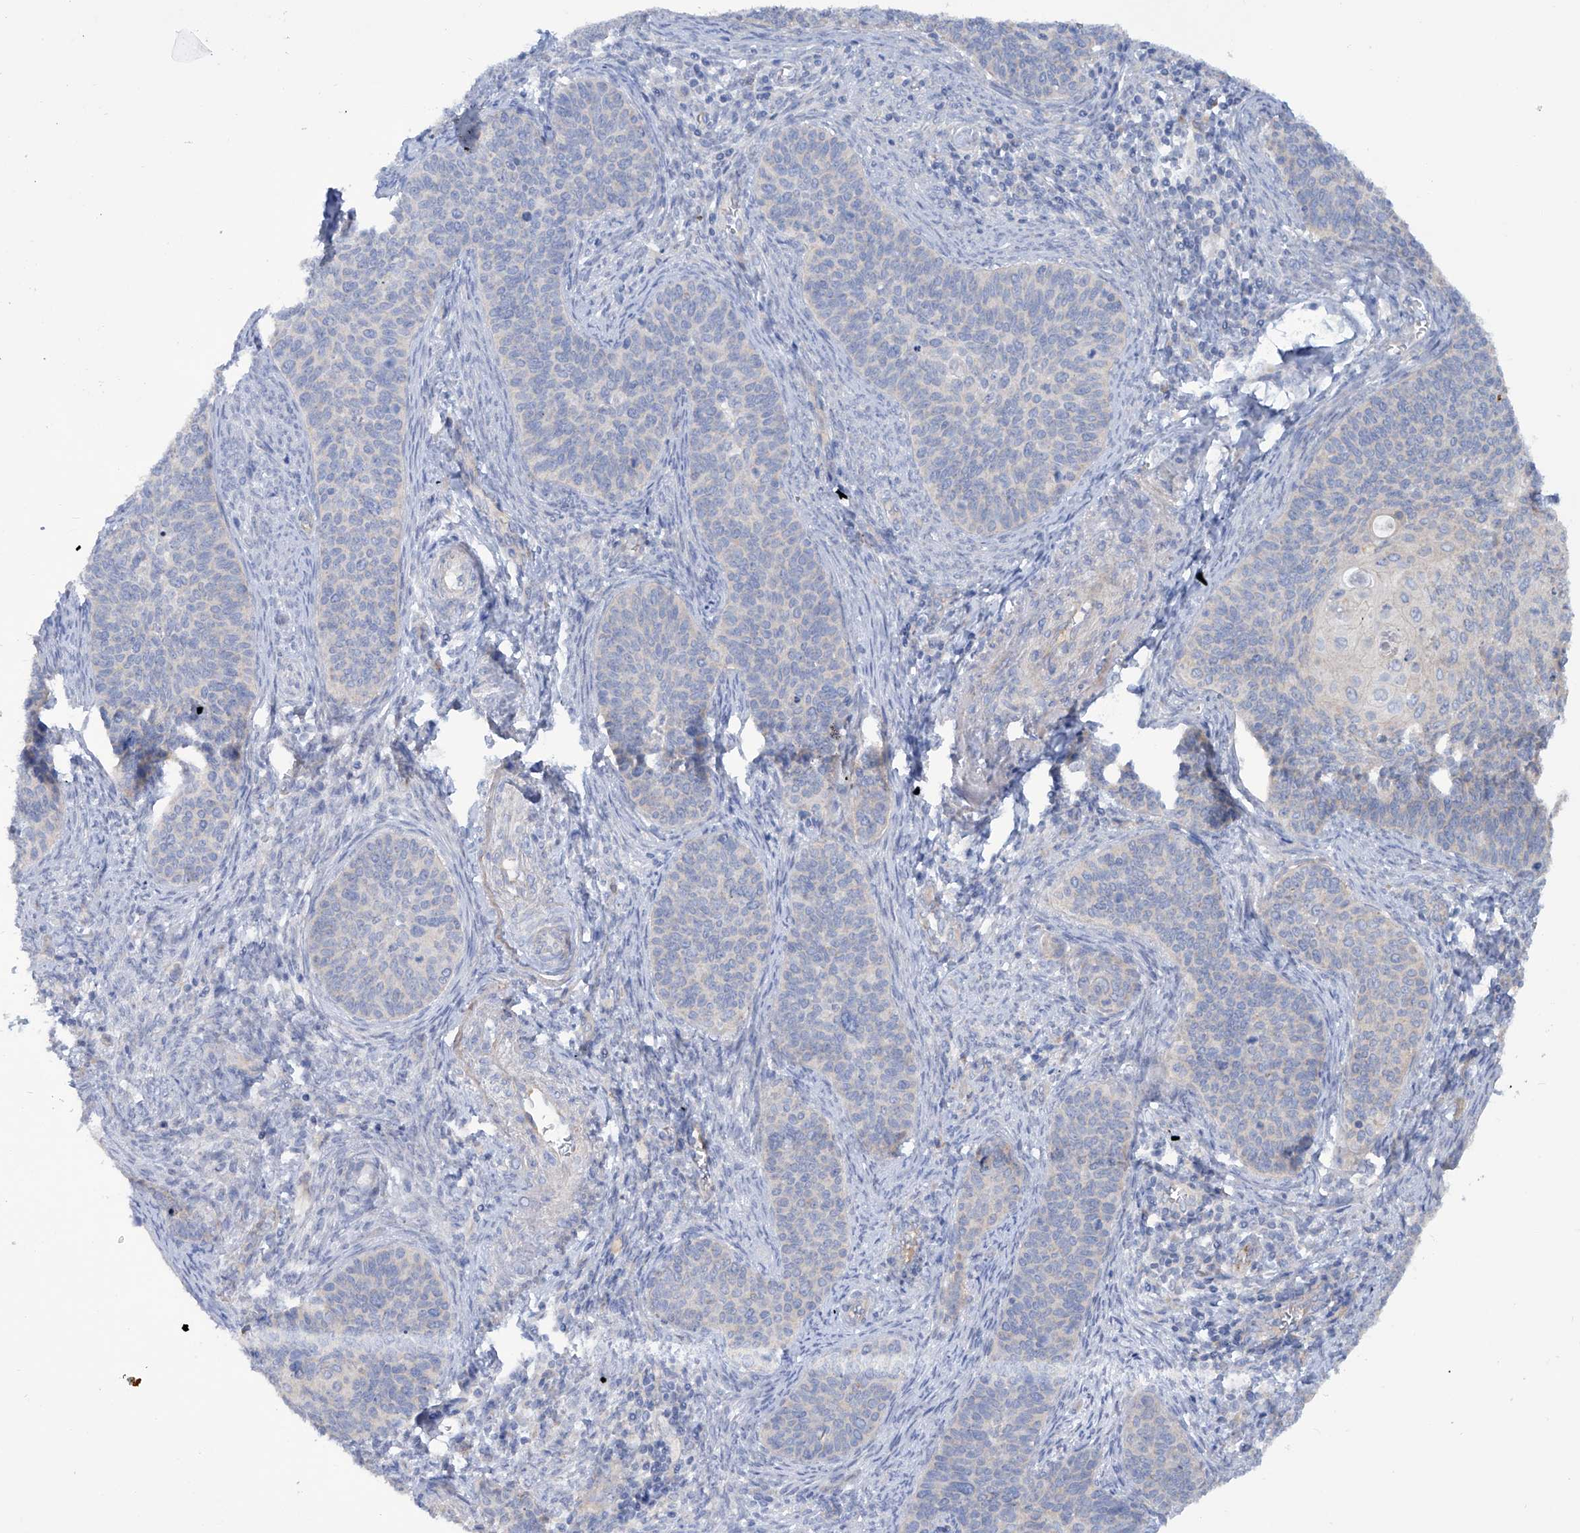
{"staining": {"intensity": "weak", "quantity": "<25%", "location": "cytoplasmic/membranous"}, "tissue": "cervical cancer", "cell_type": "Tumor cells", "image_type": "cancer", "snomed": [{"axis": "morphology", "description": "Squamous cell carcinoma, NOS"}, {"axis": "topography", "description": "Cervix"}], "caption": "Immunohistochemistry (IHC) micrograph of neoplastic tissue: cervical cancer stained with DAB (3,3'-diaminobenzidine) shows no significant protein expression in tumor cells.", "gene": "TMEM209", "patient": {"sex": "female", "age": 33}}